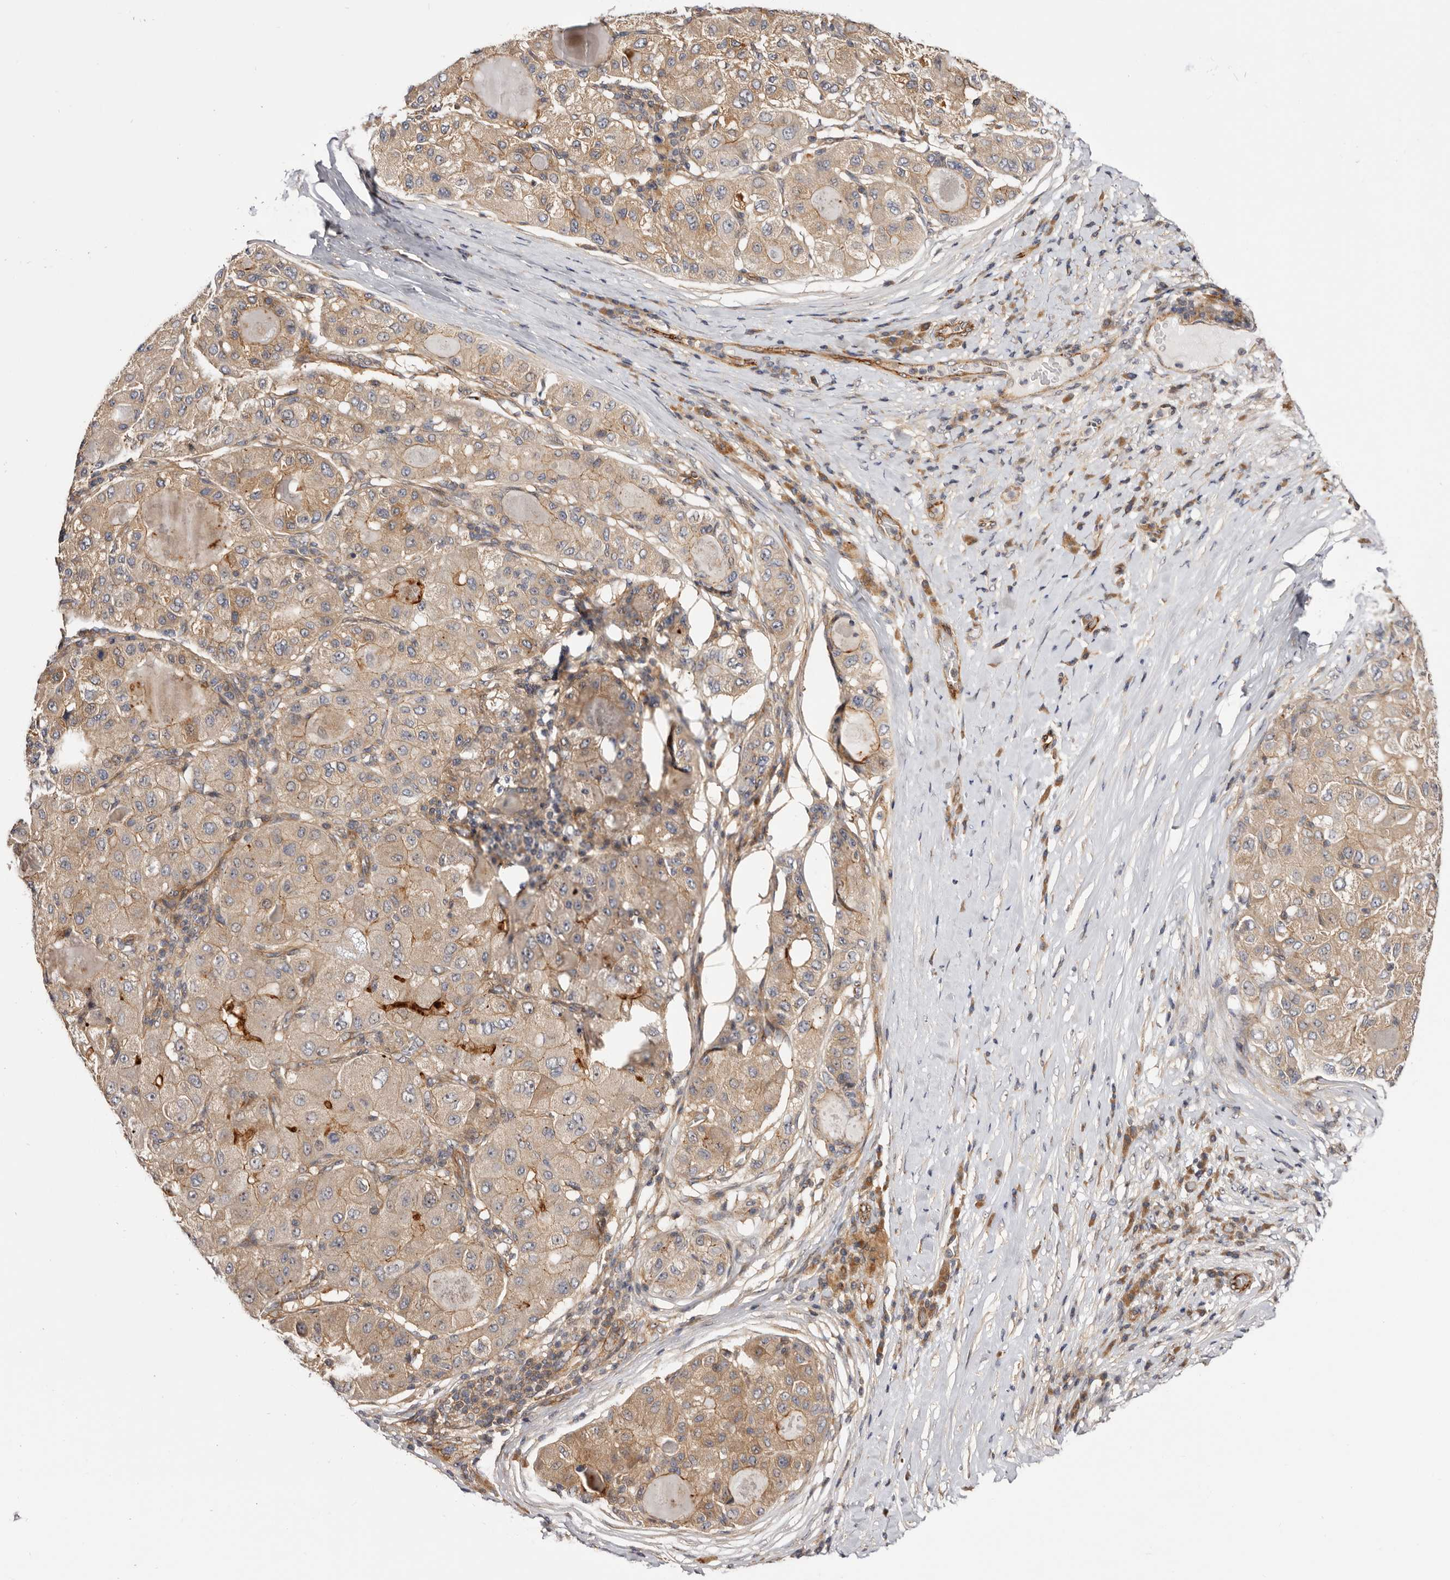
{"staining": {"intensity": "moderate", "quantity": ">75%", "location": "cytoplasmic/membranous"}, "tissue": "liver cancer", "cell_type": "Tumor cells", "image_type": "cancer", "snomed": [{"axis": "morphology", "description": "Carcinoma, Hepatocellular, NOS"}, {"axis": "topography", "description": "Liver"}], "caption": "This is an image of immunohistochemistry staining of liver hepatocellular carcinoma, which shows moderate positivity in the cytoplasmic/membranous of tumor cells.", "gene": "PANK4", "patient": {"sex": "male", "age": 80}}